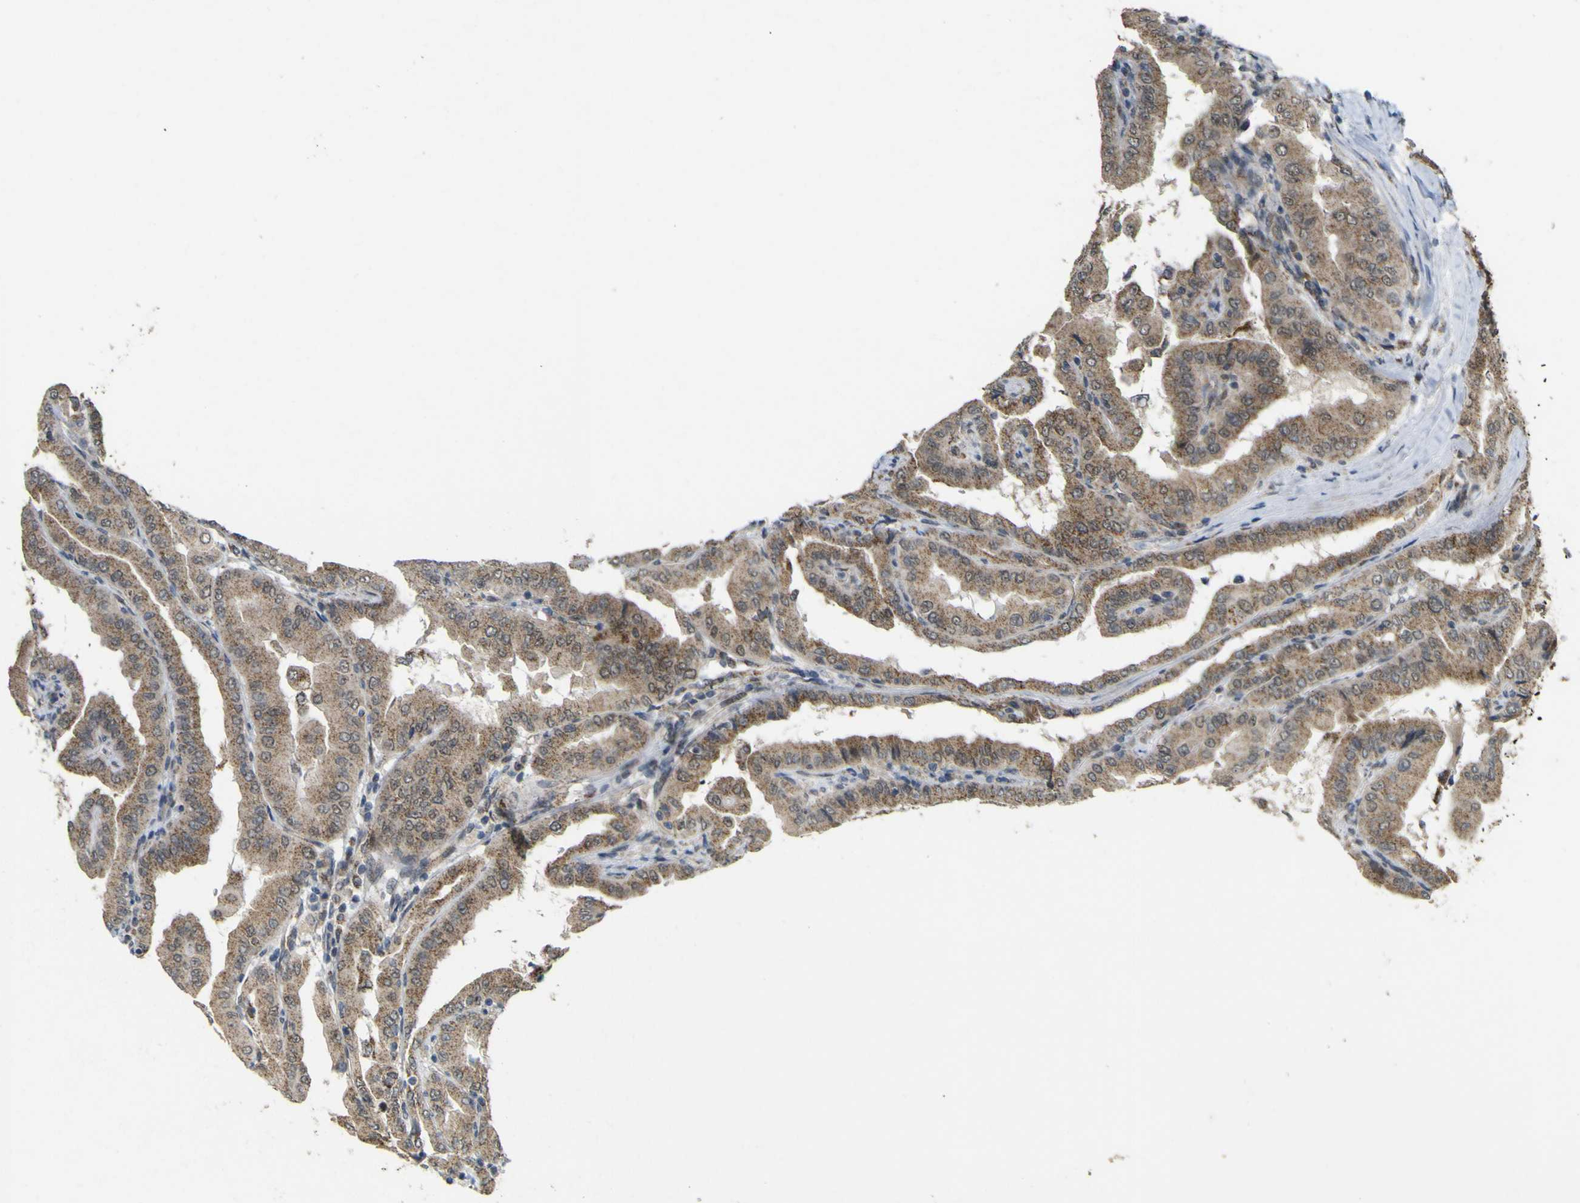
{"staining": {"intensity": "moderate", "quantity": ">75%", "location": "cytoplasmic/membranous"}, "tissue": "thyroid cancer", "cell_type": "Tumor cells", "image_type": "cancer", "snomed": [{"axis": "morphology", "description": "Papillary adenocarcinoma, NOS"}, {"axis": "topography", "description": "Thyroid gland"}], "caption": "Tumor cells demonstrate moderate cytoplasmic/membranous positivity in about >75% of cells in thyroid cancer (papillary adenocarcinoma).", "gene": "ACBD5", "patient": {"sex": "male", "age": 33}}